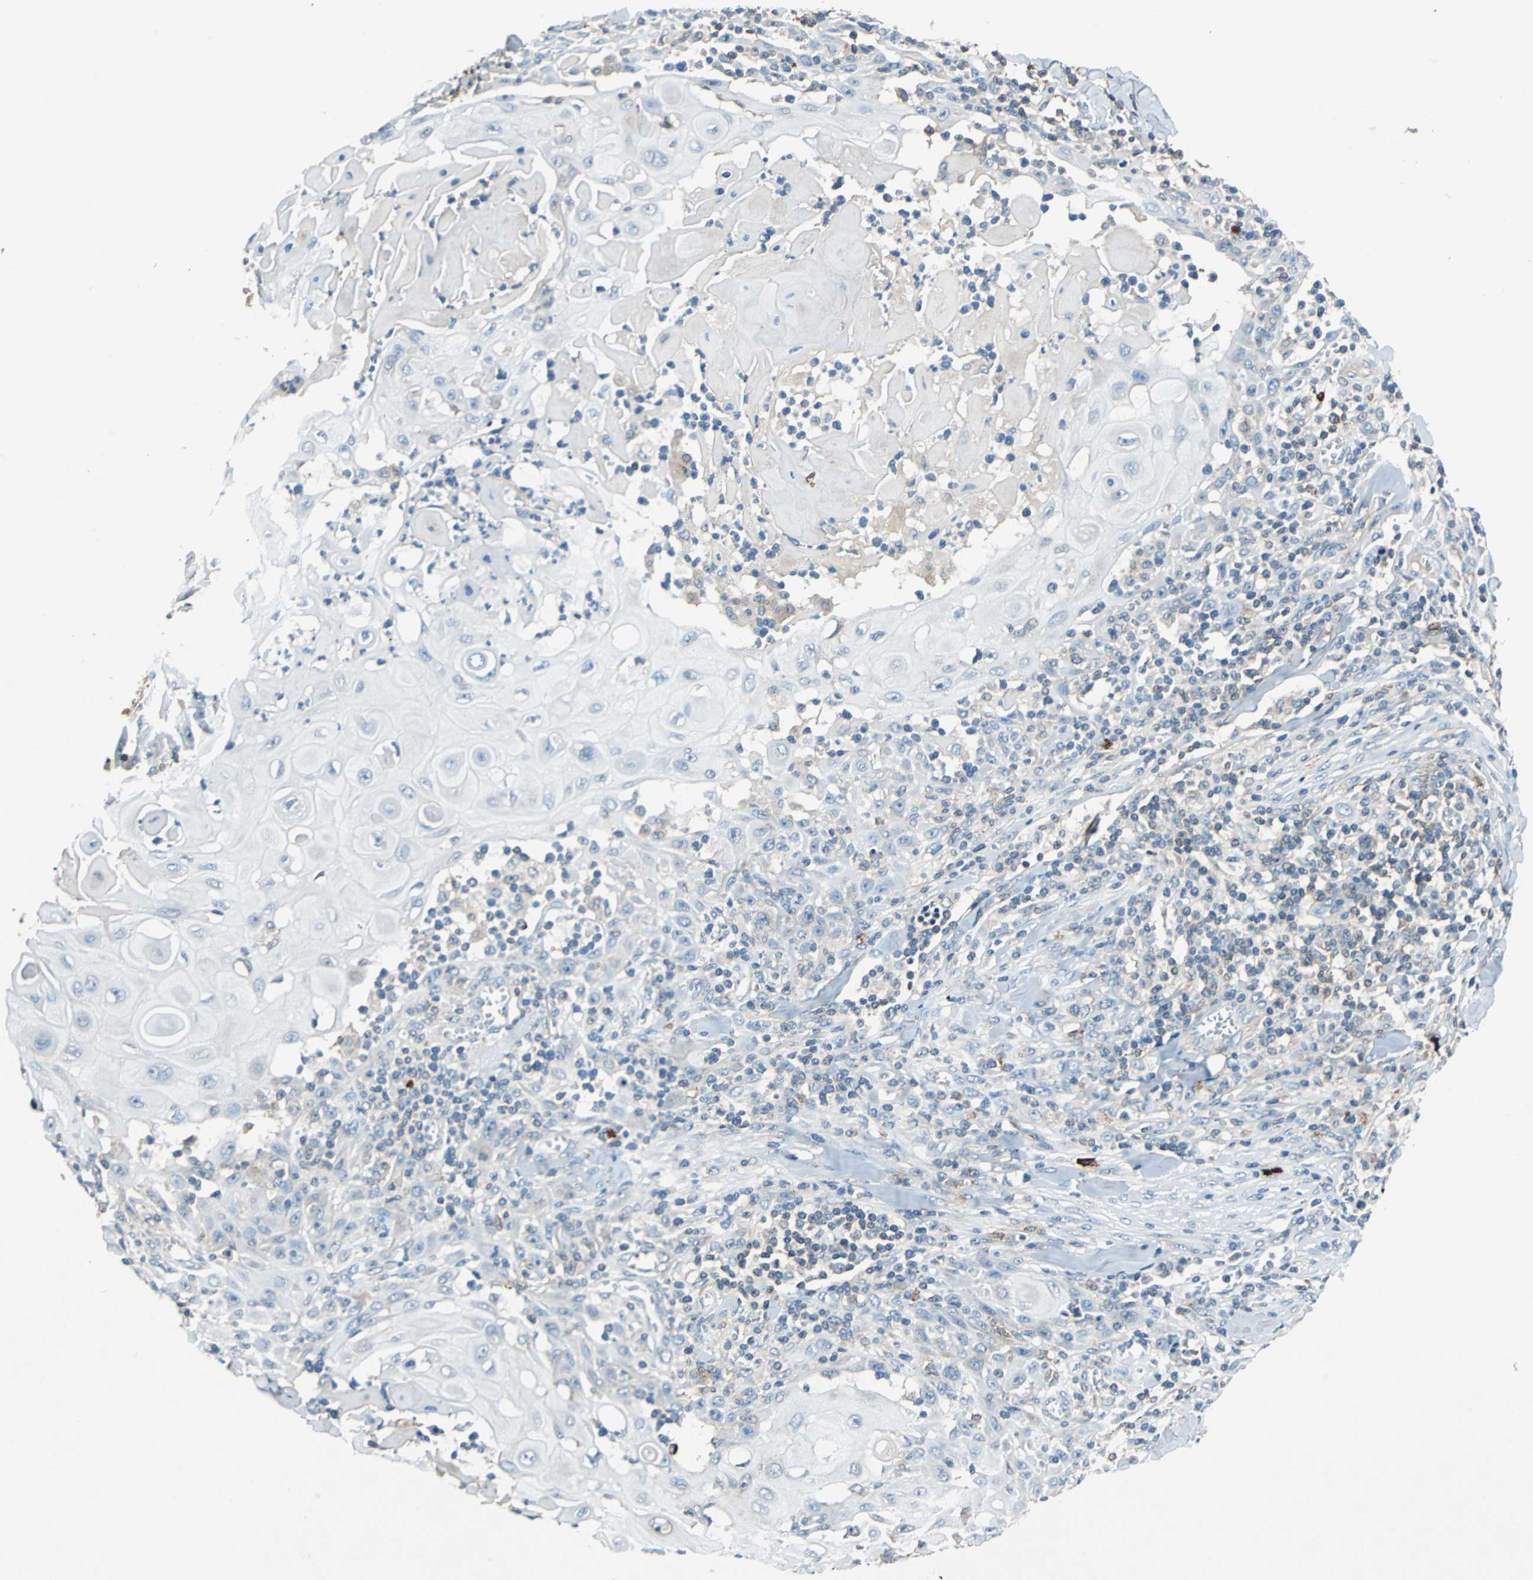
{"staining": {"intensity": "weak", "quantity": "<25%", "location": "cytoplasmic/membranous"}, "tissue": "skin cancer", "cell_type": "Tumor cells", "image_type": "cancer", "snomed": [{"axis": "morphology", "description": "Squamous cell carcinoma, NOS"}, {"axis": "topography", "description": "Skin"}], "caption": "Immunohistochemical staining of human skin squamous cell carcinoma reveals no significant positivity in tumor cells. The staining is performed using DAB (3,3'-diaminobenzidine) brown chromogen with nuclei counter-stained in using hematoxylin.", "gene": "SLC19A2", "patient": {"sex": "male", "age": 24}}